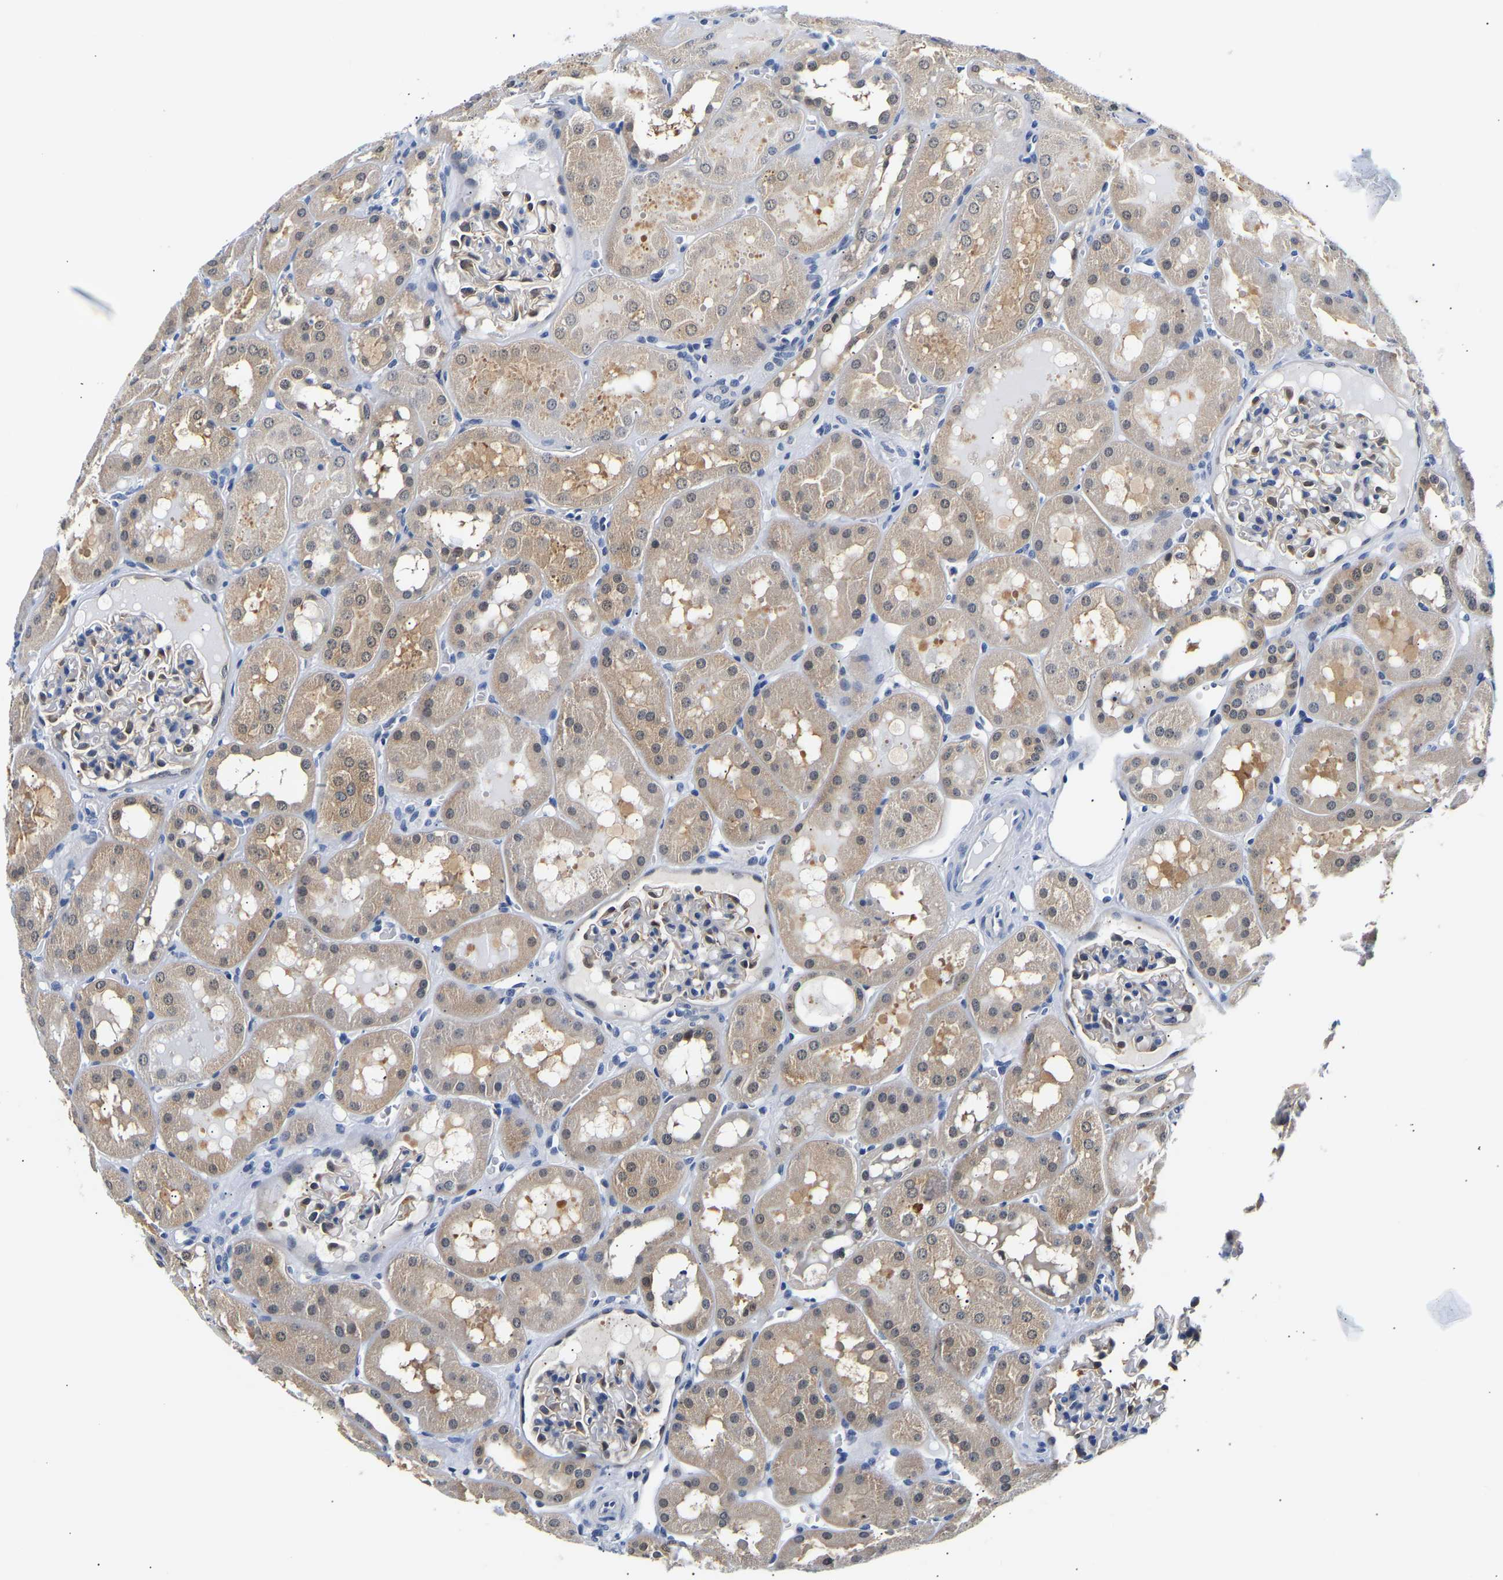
{"staining": {"intensity": "moderate", "quantity": "<25%", "location": "nuclear"}, "tissue": "kidney", "cell_type": "Cells in glomeruli", "image_type": "normal", "snomed": [{"axis": "morphology", "description": "Normal tissue, NOS"}, {"axis": "topography", "description": "Kidney"}, {"axis": "topography", "description": "Urinary bladder"}], "caption": "Immunohistochemistry of benign human kidney exhibits low levels of moderate nuclear expression in approximately <25% of cells in glomeruli. Using DAB (3,3'-diaminobenzidine) (brown) and hematoxylin (blue) stains, captured at high magnification using brightfield microscopy.", "gene": "UCHL3", "patient": {"sex": "male", "age": 16}}